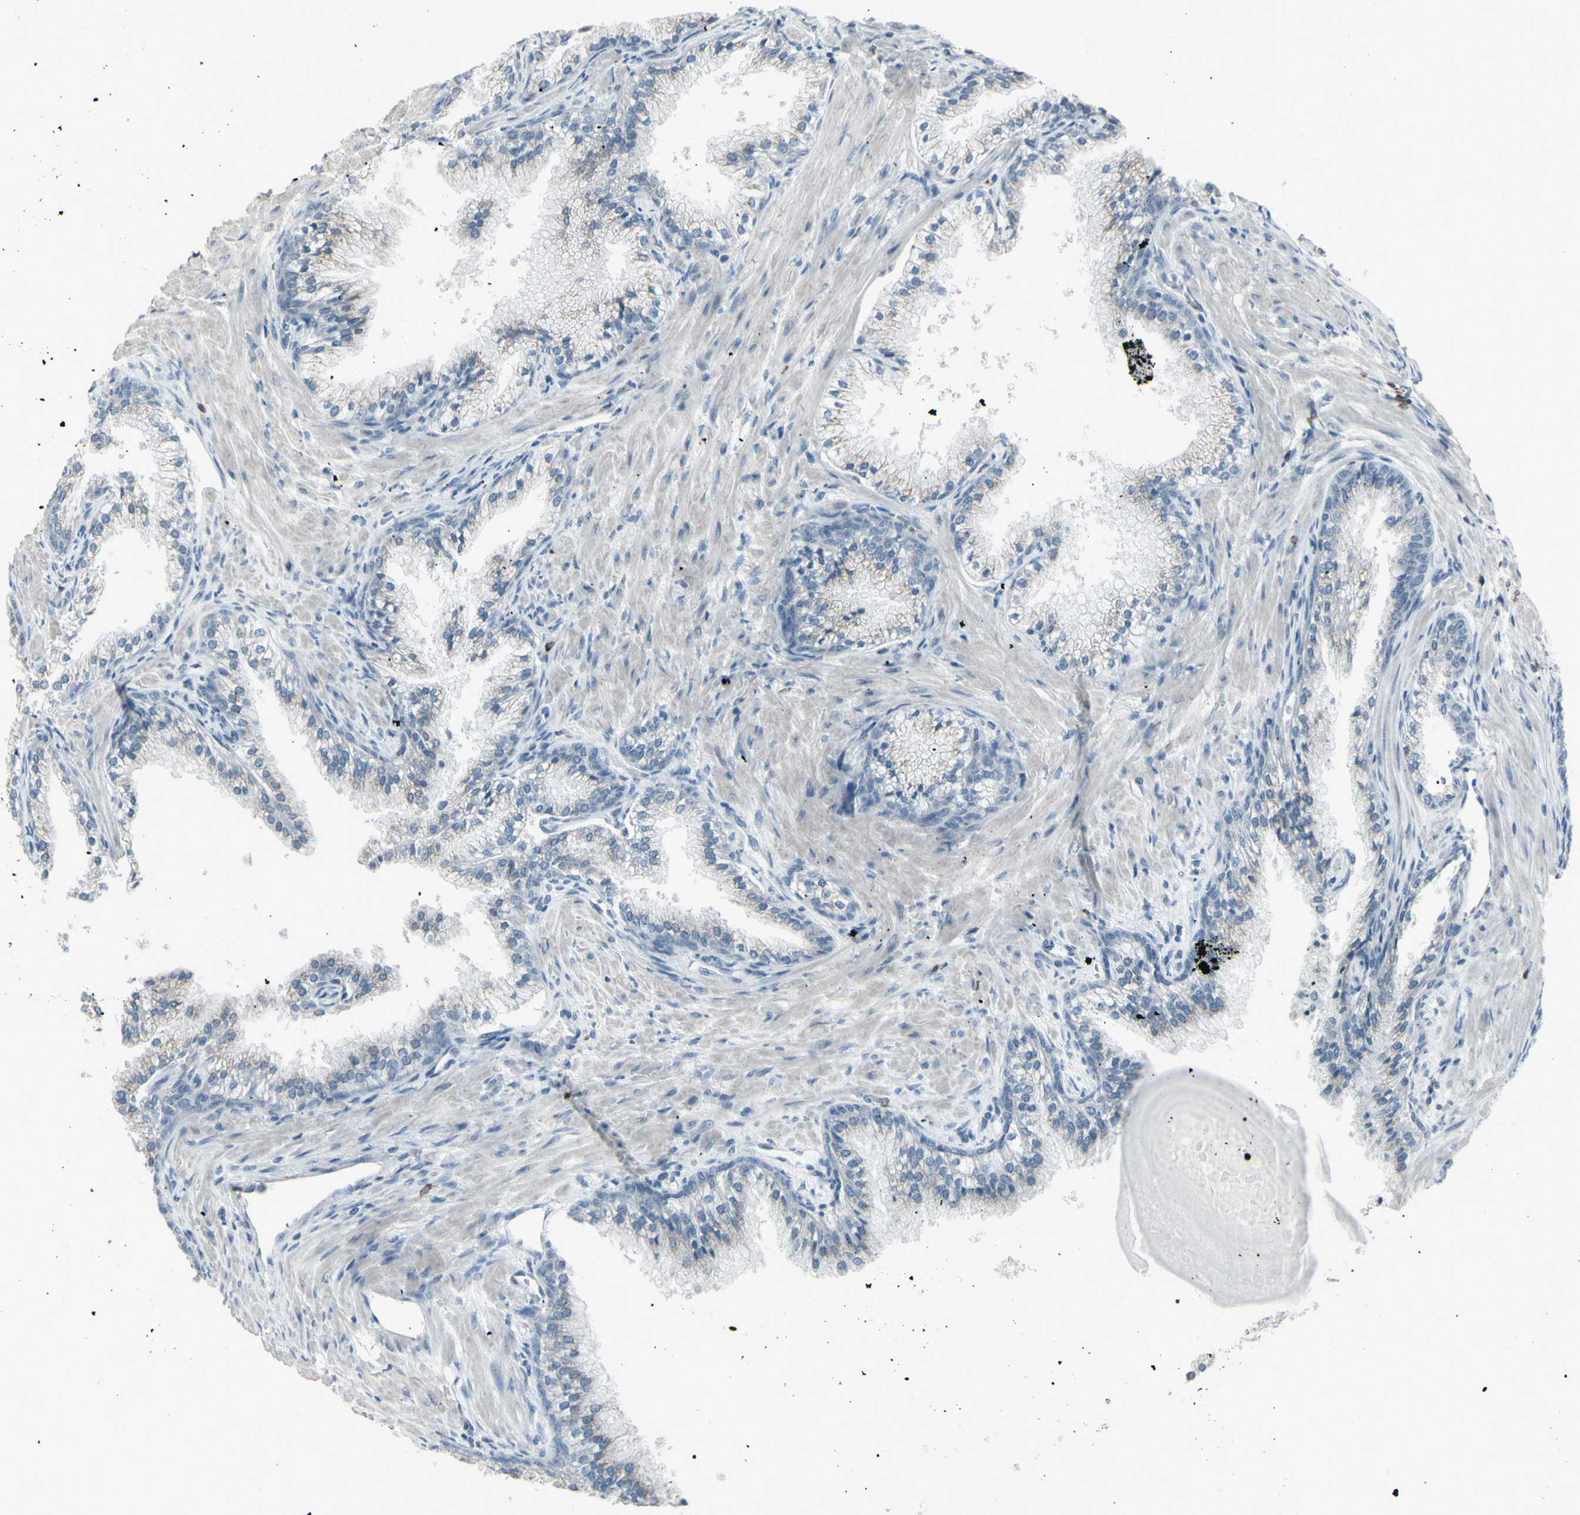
{"staining": {"intensity": "weak", "quantity": "<25%", "location": "cytoplasmic/membranous"}, "tissue": "prostate cancer", "cell_type": "Tumor cells", "image_type": "cancer", "snomed": [{"axis": "morphology", "description": "Adenocarcinoma, High grade"}, {"axis": "topography", "description": "Prostate"}], "caption": "Histopathology image shows no significant protein positivity in tumor cells of high-grade adenocarcinoma (prostate).", "gene": "CD79B", "patient": {"sex": "male", "age": 58}}